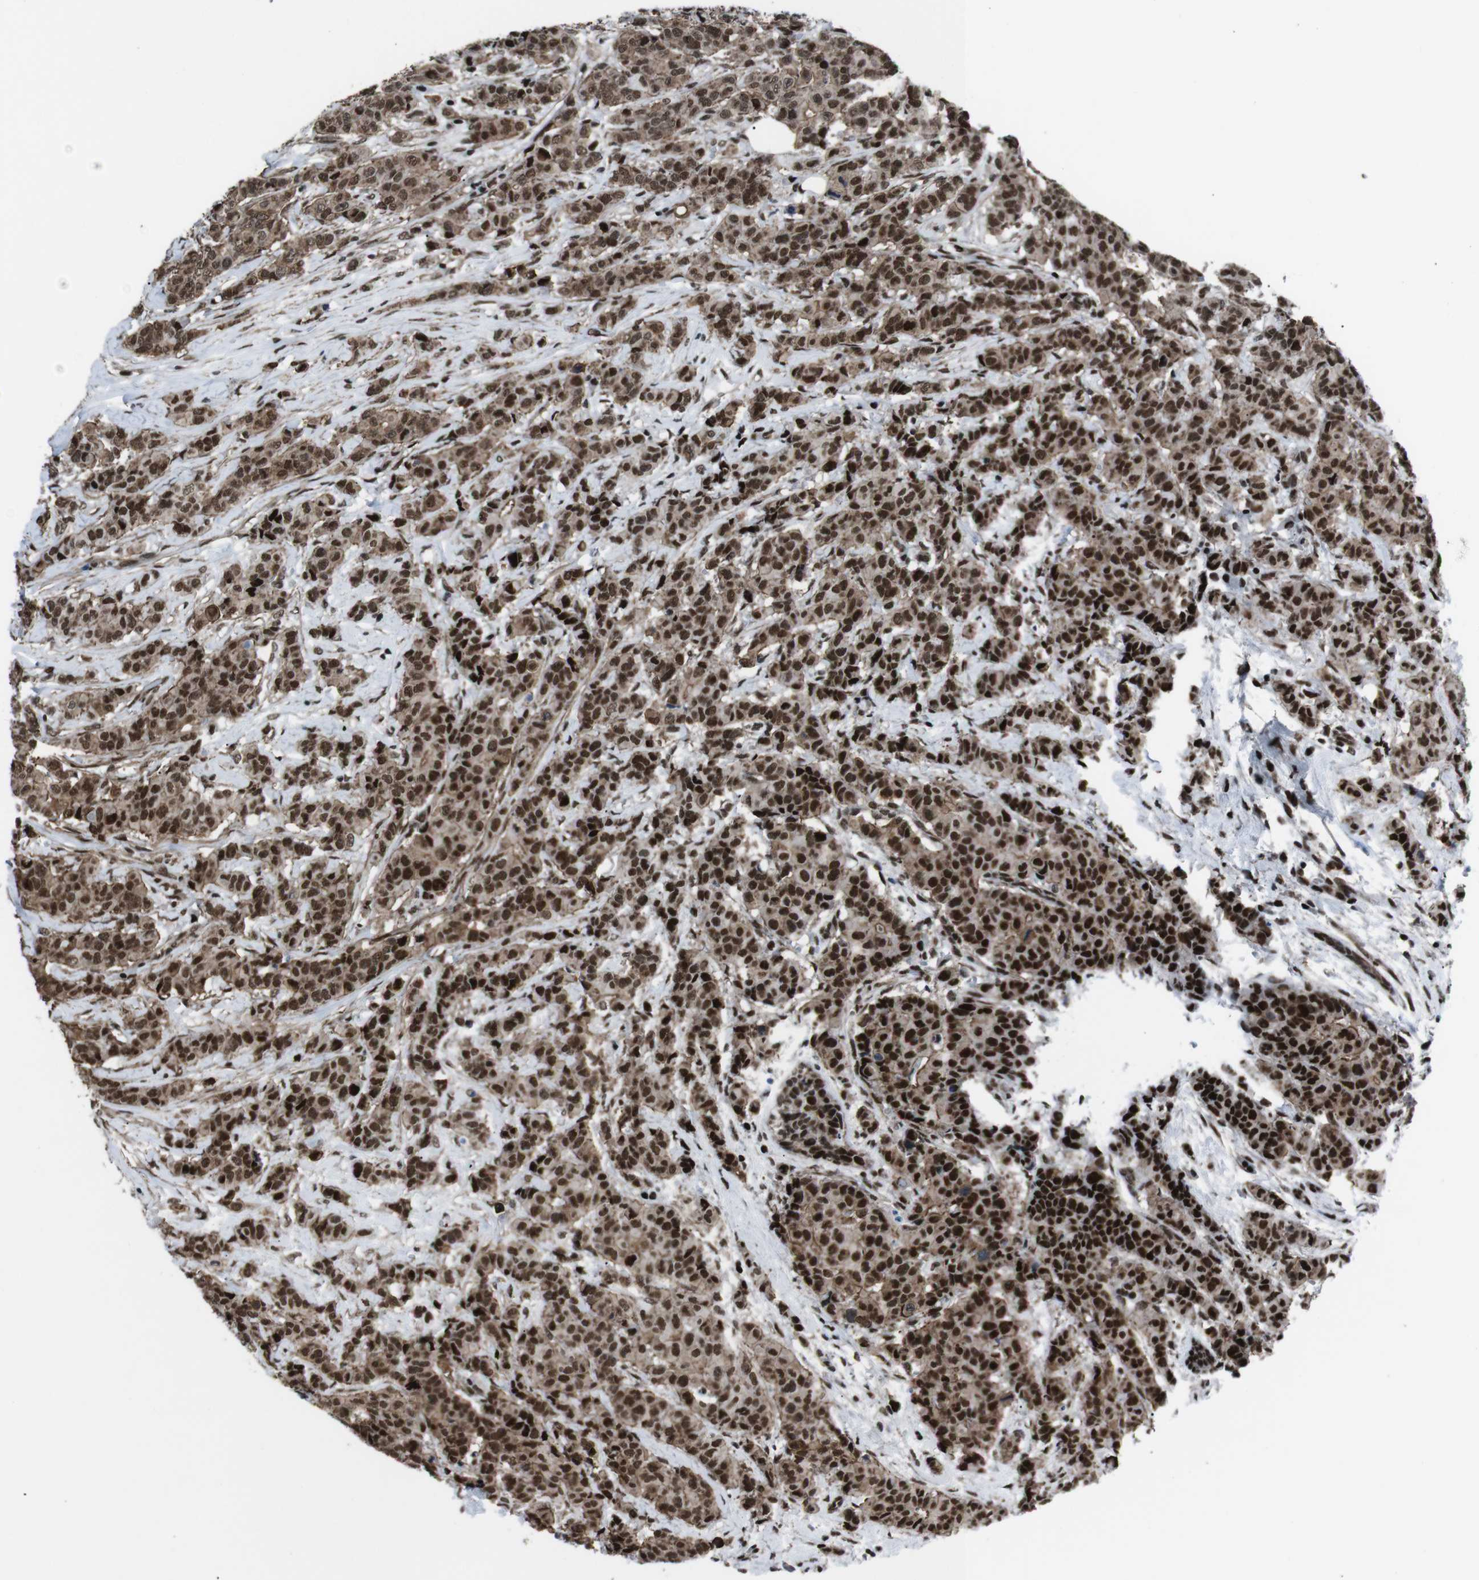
{"staining": {"intensity": "strong", "quantity": ">75%", "location": "cytoplasmic/membranous,nuclear"}, "tissue": "breast cancer", "cell_type": "Tumor cells", "image_type": "cancer", "snomed": [{"axis": "morphology", "description": "Normal tissue, NOS"}, {"axis": "morphology", "description": "Duct carcinoma"}, {"axis": "topography", "description": "Breast"}], "caption": "Immunohistochemical staining of human breast infiltrating ductal carcinoma shows strong cytoplasmic/membranous and nuclear protein staining in about >75% of tumor cells.", "gene": "HNRNPU", "patient": {"sex": "female", "age": 40}}